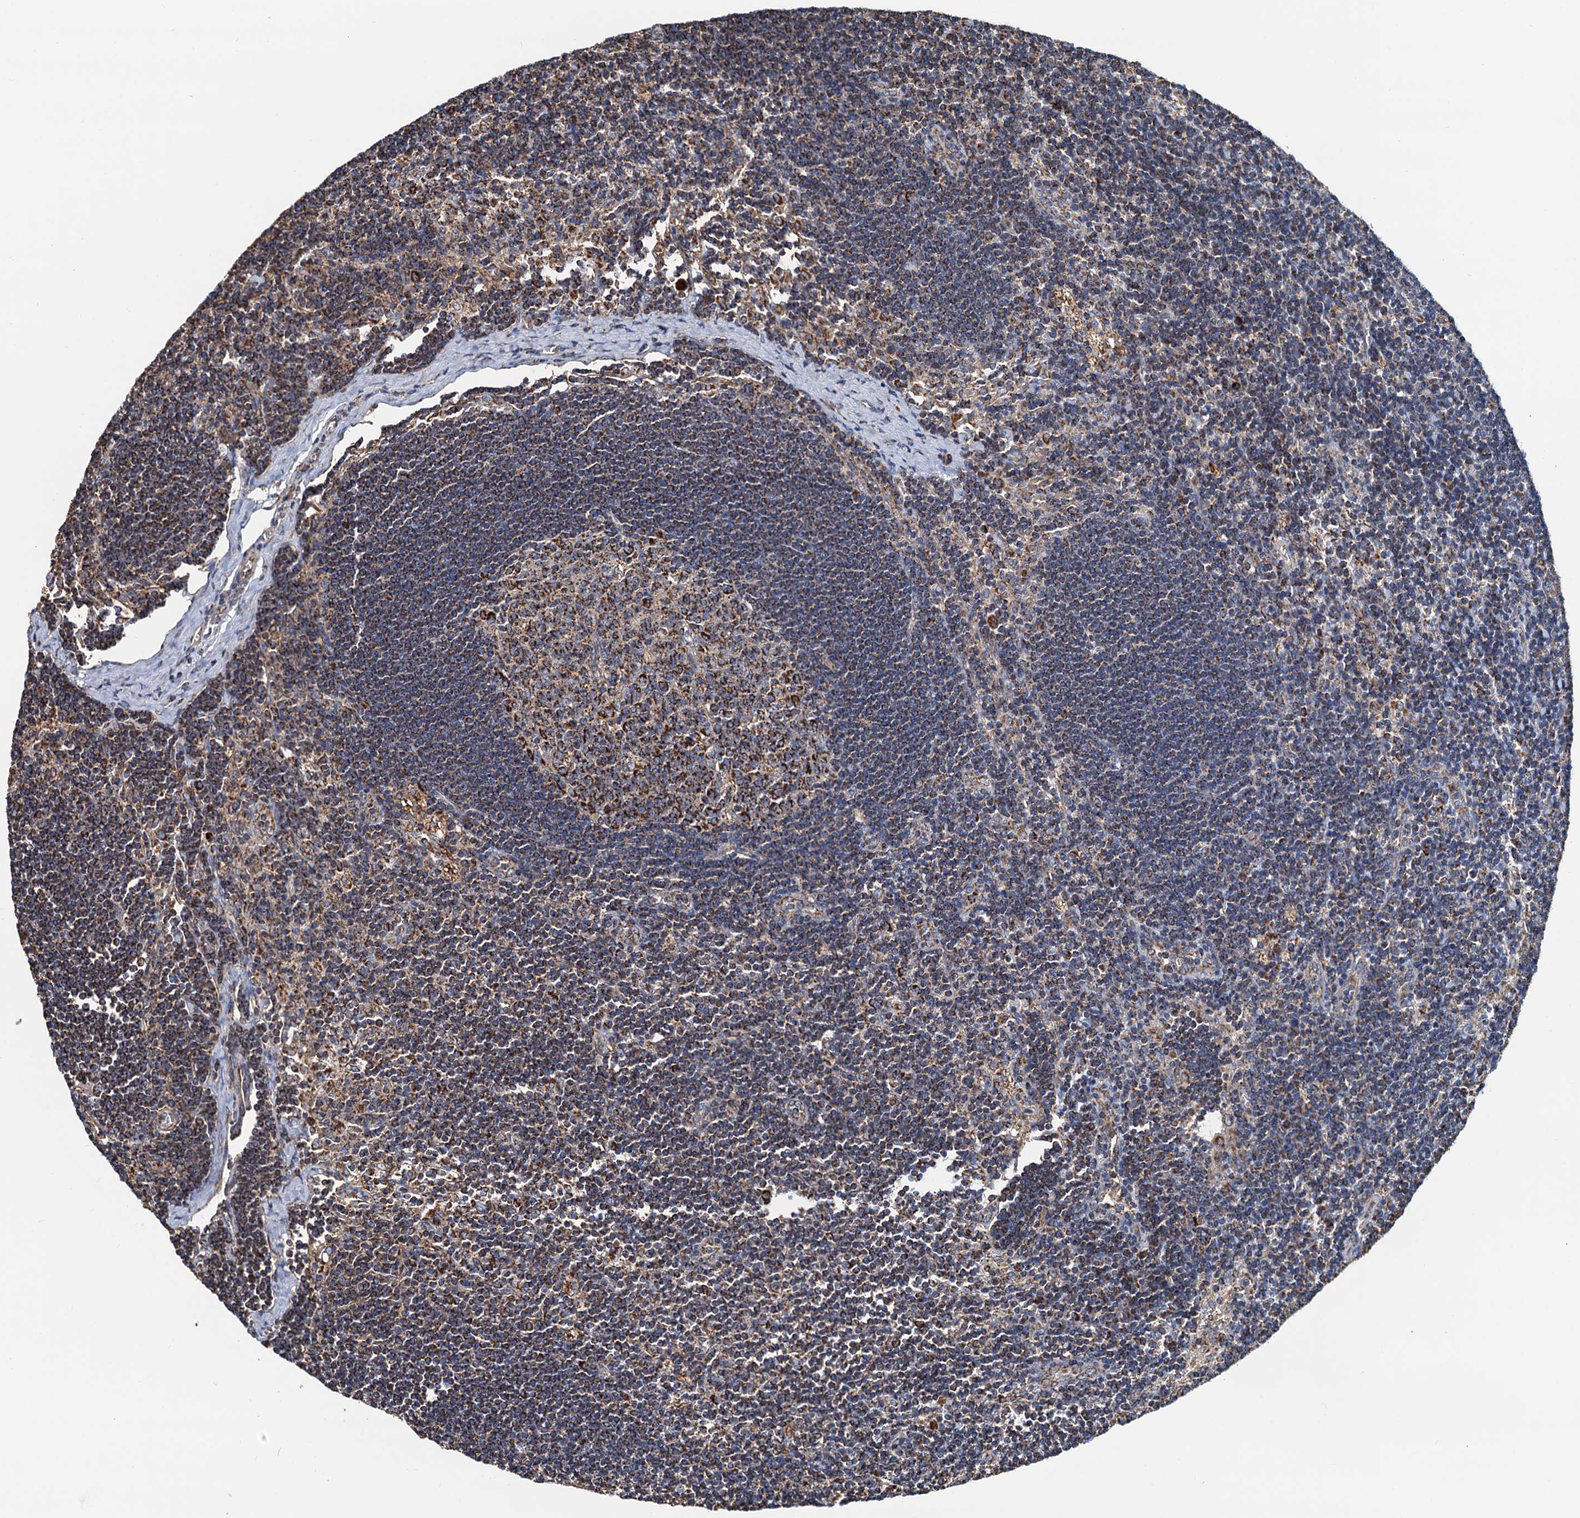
{"staining": {"intensity": "strong", "quantity": "25%-75%", "location": "cytoplasmic/membranous"}, "tissue": "lymph node", "cell_type": "Germinal center cells", "image_type": "normal", "snomed": [{"axis": "morphology", "description": "Normal tissue, NOS"}, {"axis": "topography", "description": "Lymph node"}], "caption": "IHC of unremarkable human lymph node reveals high levels of strong cytoplasmic/membranous expression in about 25%-75% of germinal center cells.", "gene": "AAGAB", "patient": {"sex": "male", "age": 24}}